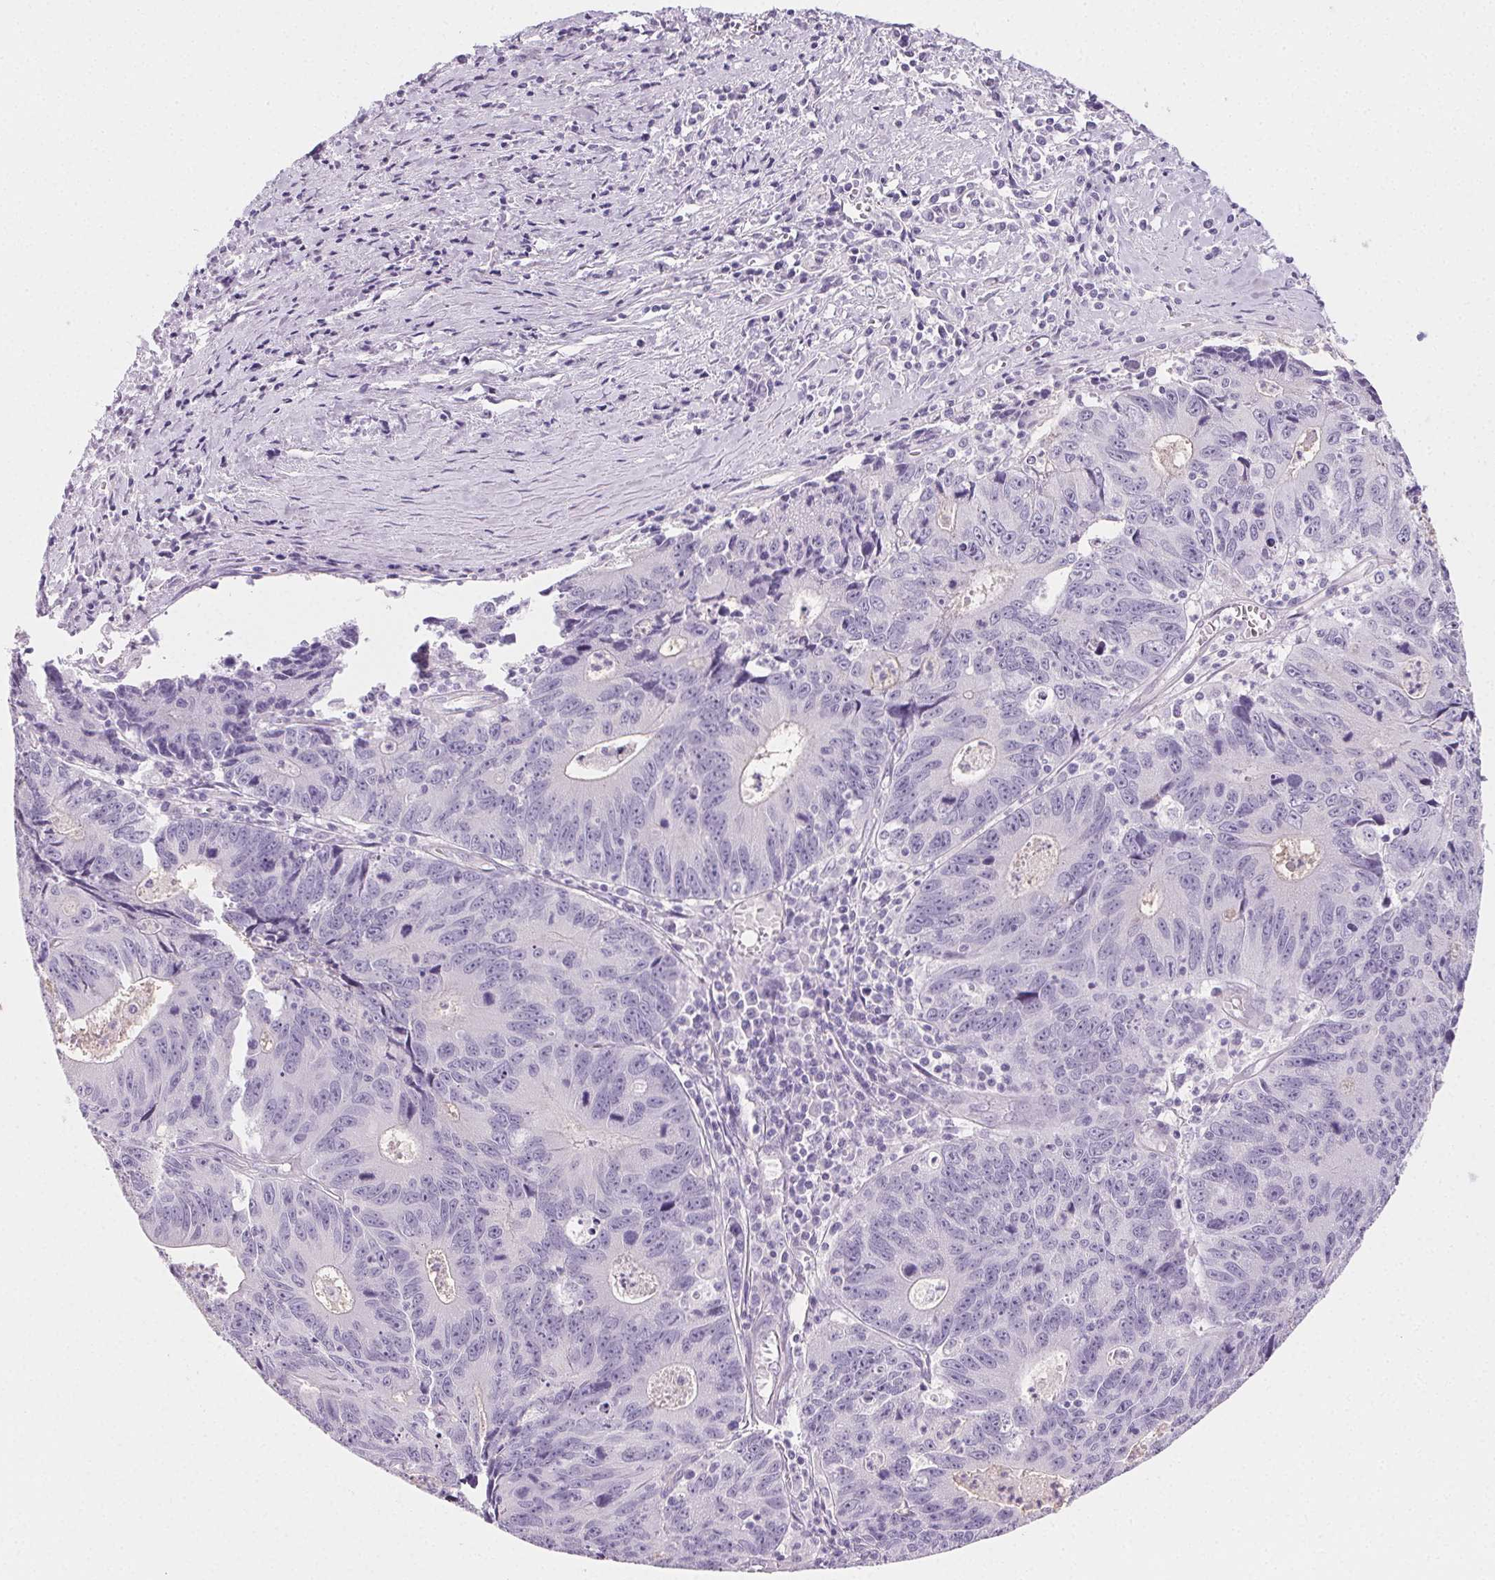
{"staining": {"intensity": "negative", "quantity": "none", "location": "none"}, "tissue": "liver cancer", "cell_type": "Tumor cells", "image_type": "cancer", "snomed": [{"axis": "morphology", "description": "Cholangiocarcinoma"}, {"axis": "topography", "description": "Liver"}], "caption": "The photomicrograph displays no significant expression in tumor cells of cholangiocarcinoma (liver).", "gene": "PRSS3", "patient": {"sex": "male", "age": 65}}